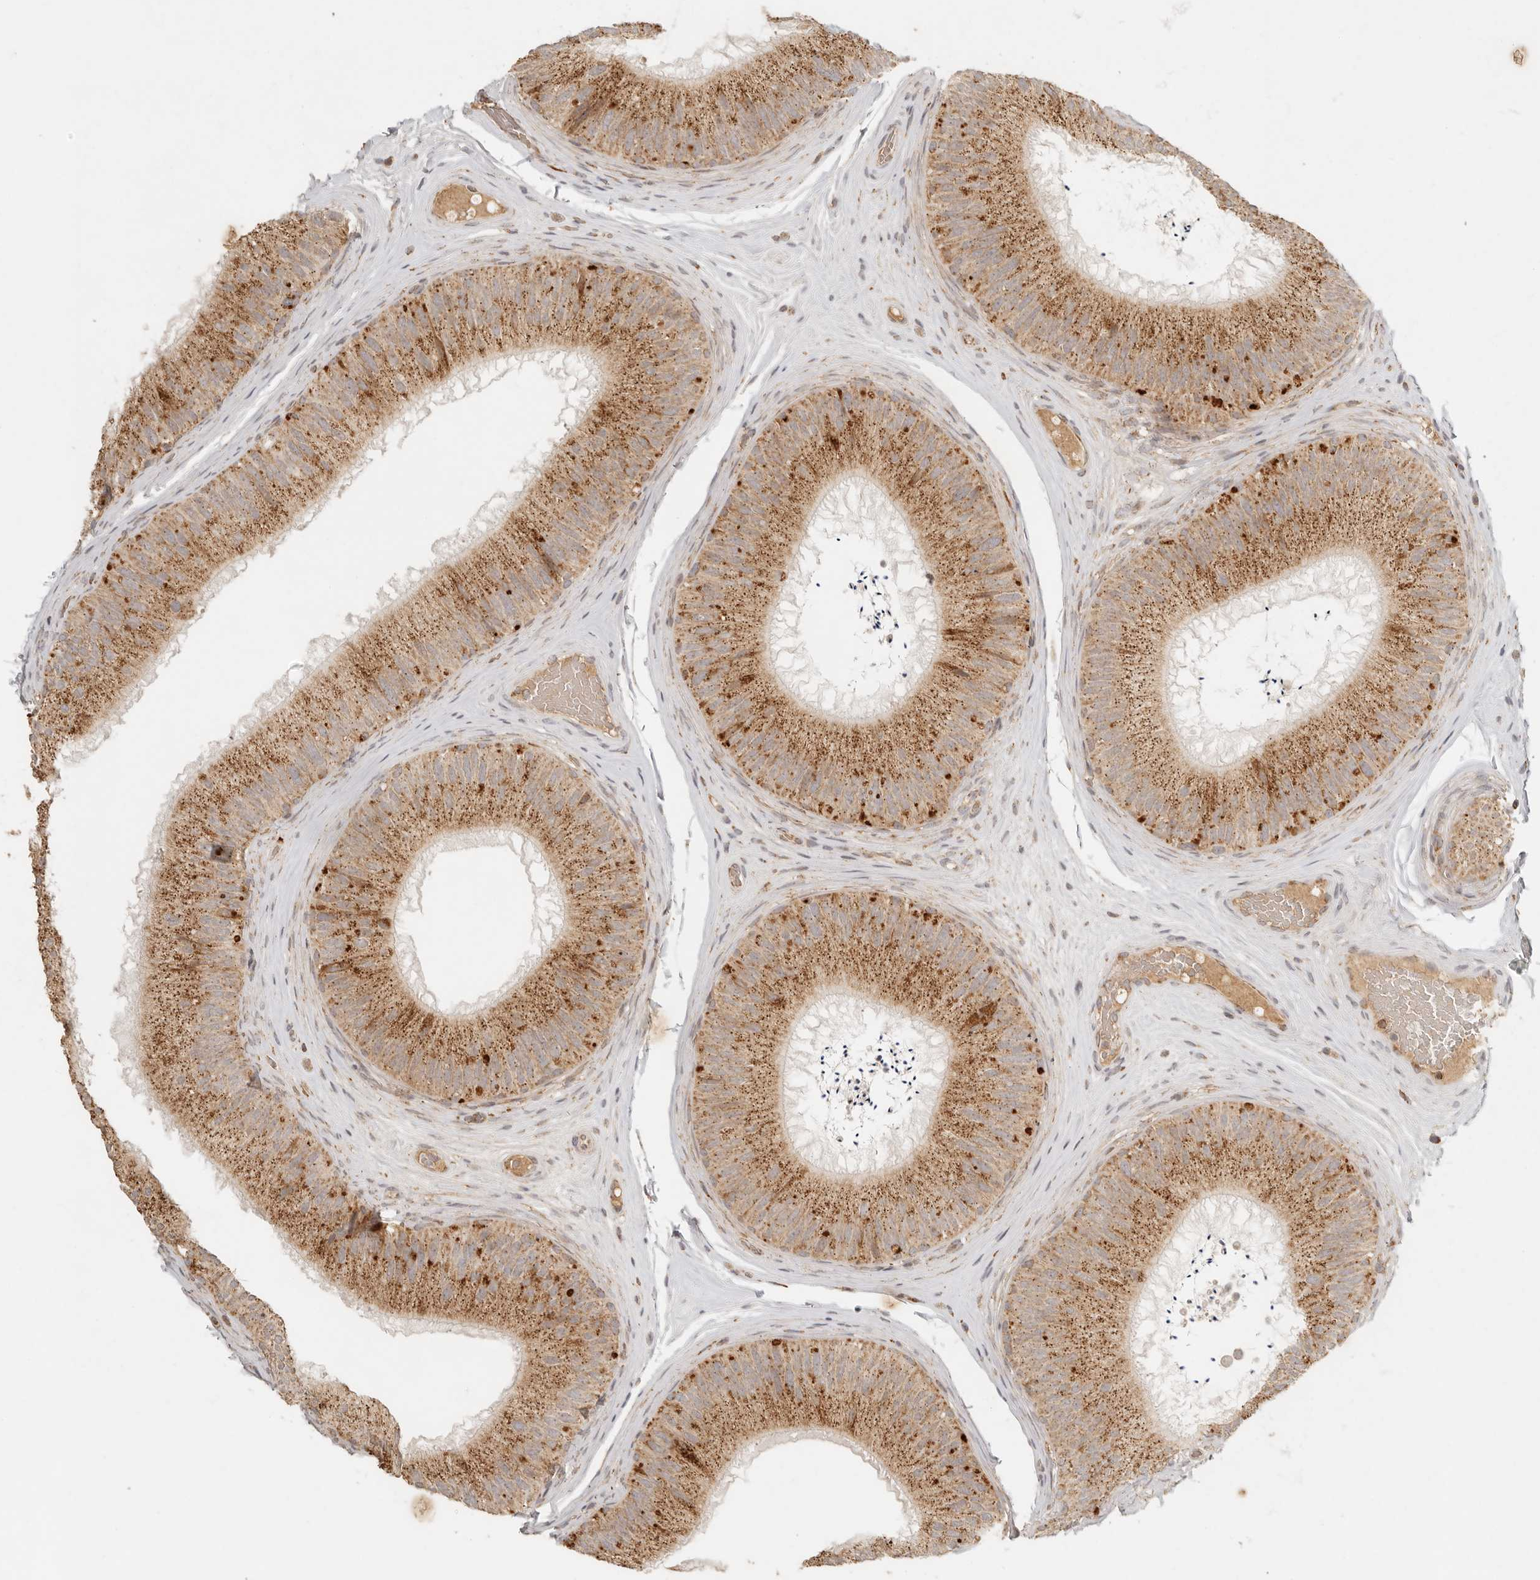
{"staining": {"intensity": "strong", "quantity": ">75%", "location": "cytoplasmic/membranous"}, "tissue": "epididymis", "cell_type": "Glandular cells", "image_type": "normal", "snomed": [{"axis": "morphology", "description": "Normal tissue, NOS"}, {"axis": "topography", "description": "Epididymis"}], "caption": "A histopathology image showing strong cytoplasmic/membranous staining in approximately >75% of glandular cells in benign epididymis, as visualized by brown immunohistochemical staining.", "gene": "MRPL55", "patient": {"sex": "male", "age": 45}}